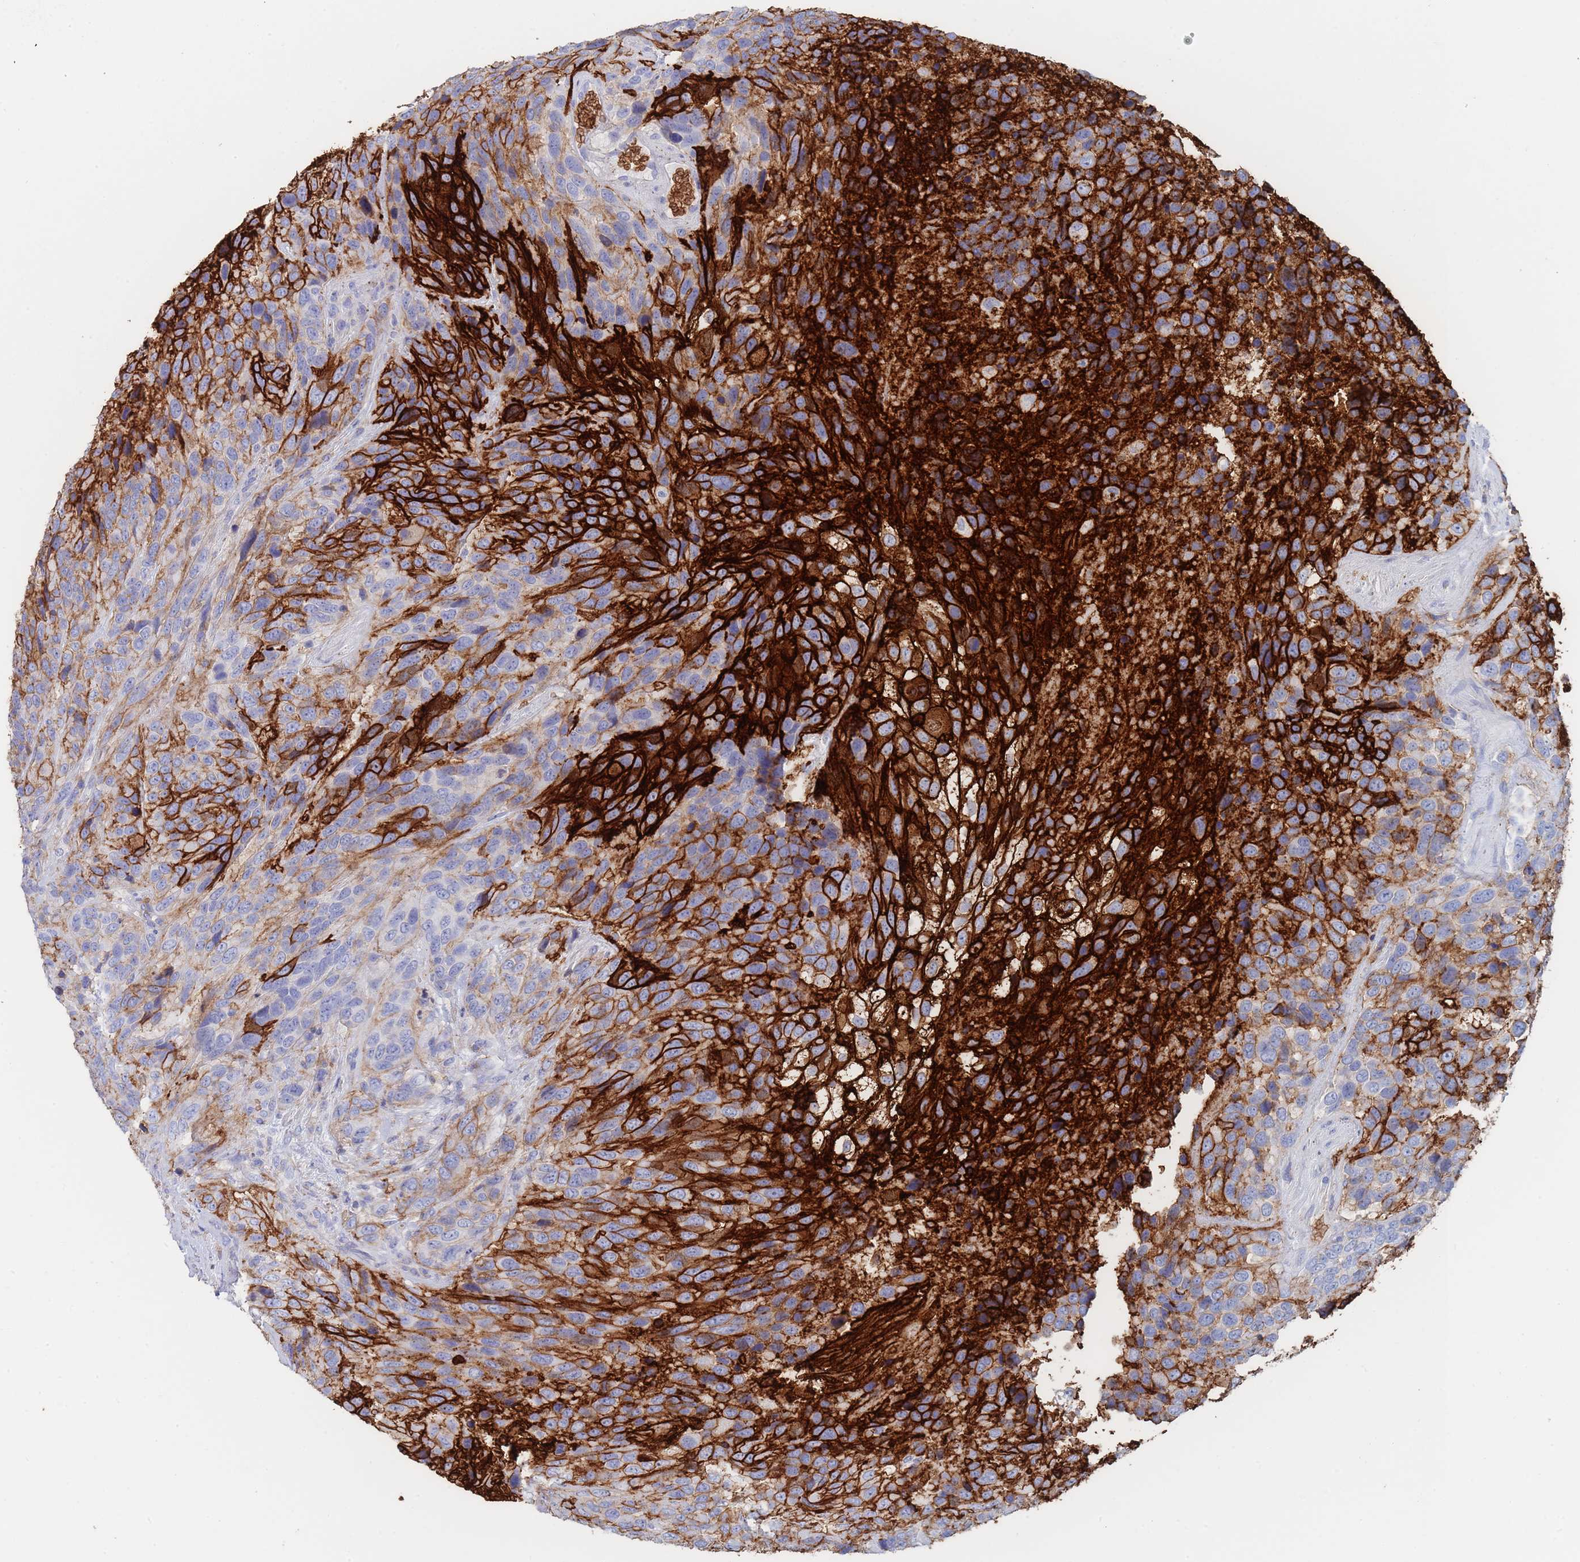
{"staining": {"intensity": "strong", "quantity": "25%-75%", "location": "cytoplasmic/membranous"}, "tissue": "urothelial cancer", "cell_type": "Tumor cells", "image_type": "cancer", "snomed": [{"axis": "morphology", "description": "Urothelial carcinoma, High grade"}, {"axis": "topography", "description": "Urinary bladder"}], "caption": "Immunohistochemistry photomicrograph of human urothelial cancer stained for a protein (brown), which exhibits high levels of strong cytoplasmic/membranous positivity in approximately 25%-75% of tumor cells.", "gene": "SLC2A1", "patient": {"sex": "female", "age": 70}}